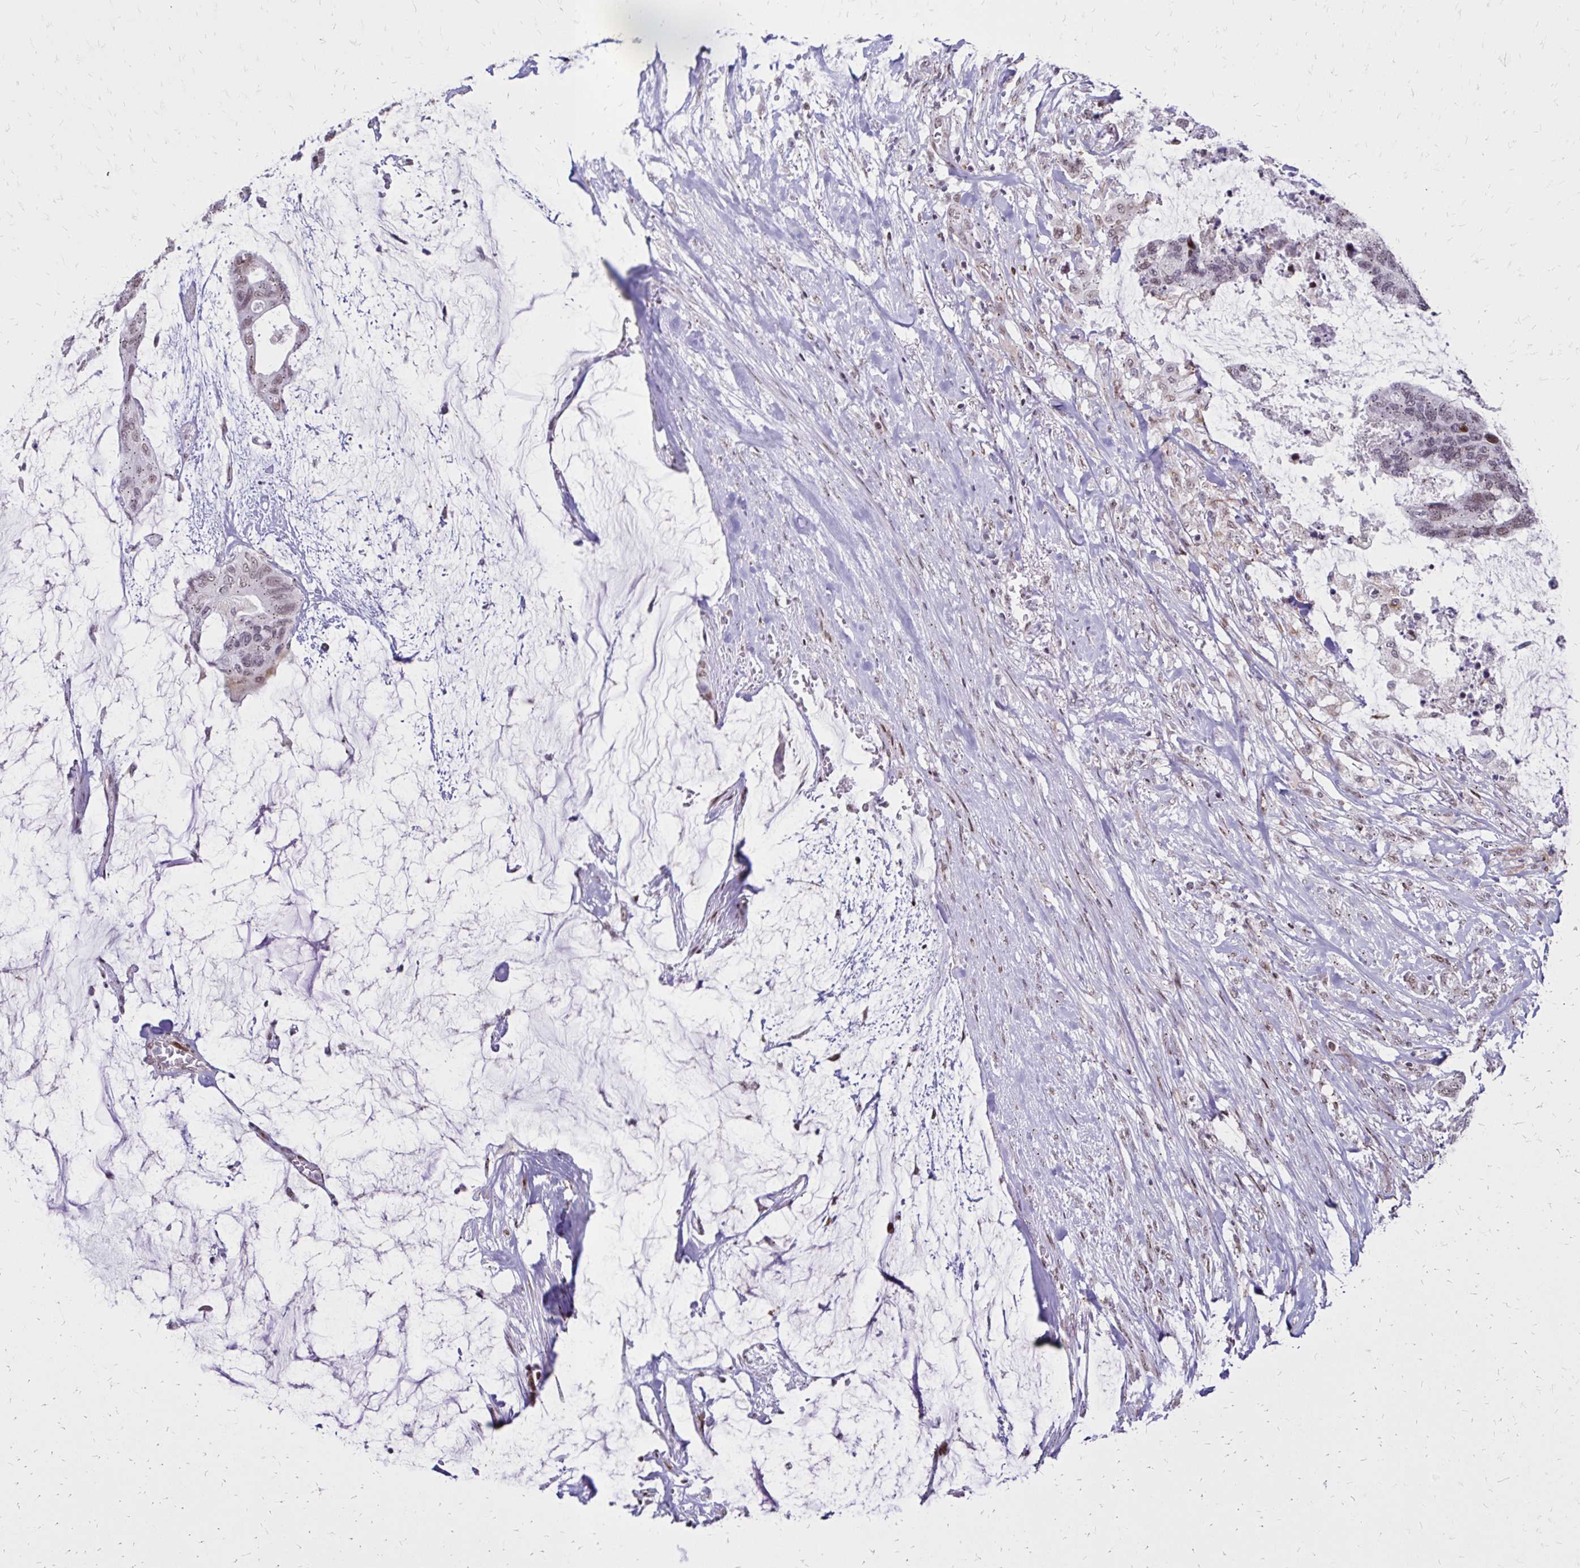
{"staining": {"intensity": "moderate", "quantity": "25%-75%", "location": "cytoplasmic/membranous,nuclear"}, "tissue": "colorectal cancer", "cell_type": "Tumor cells", "image_type": "cancer", "snomed": [{"axis": "morphology", "description": "Adenocarcinoma, NOS"}, {"axis": "topography", "description": "Rectum"}], "caption": "About 25%-75% of tumor cells in adenocarcinoma (colorectal) demonstrate moderate cytoplasmic/membranous and nuclear protein expression as visualized by brown immunohistochemical staining.", "gene": "TOB1", "patient": {"sex": "female", "age": 59}}